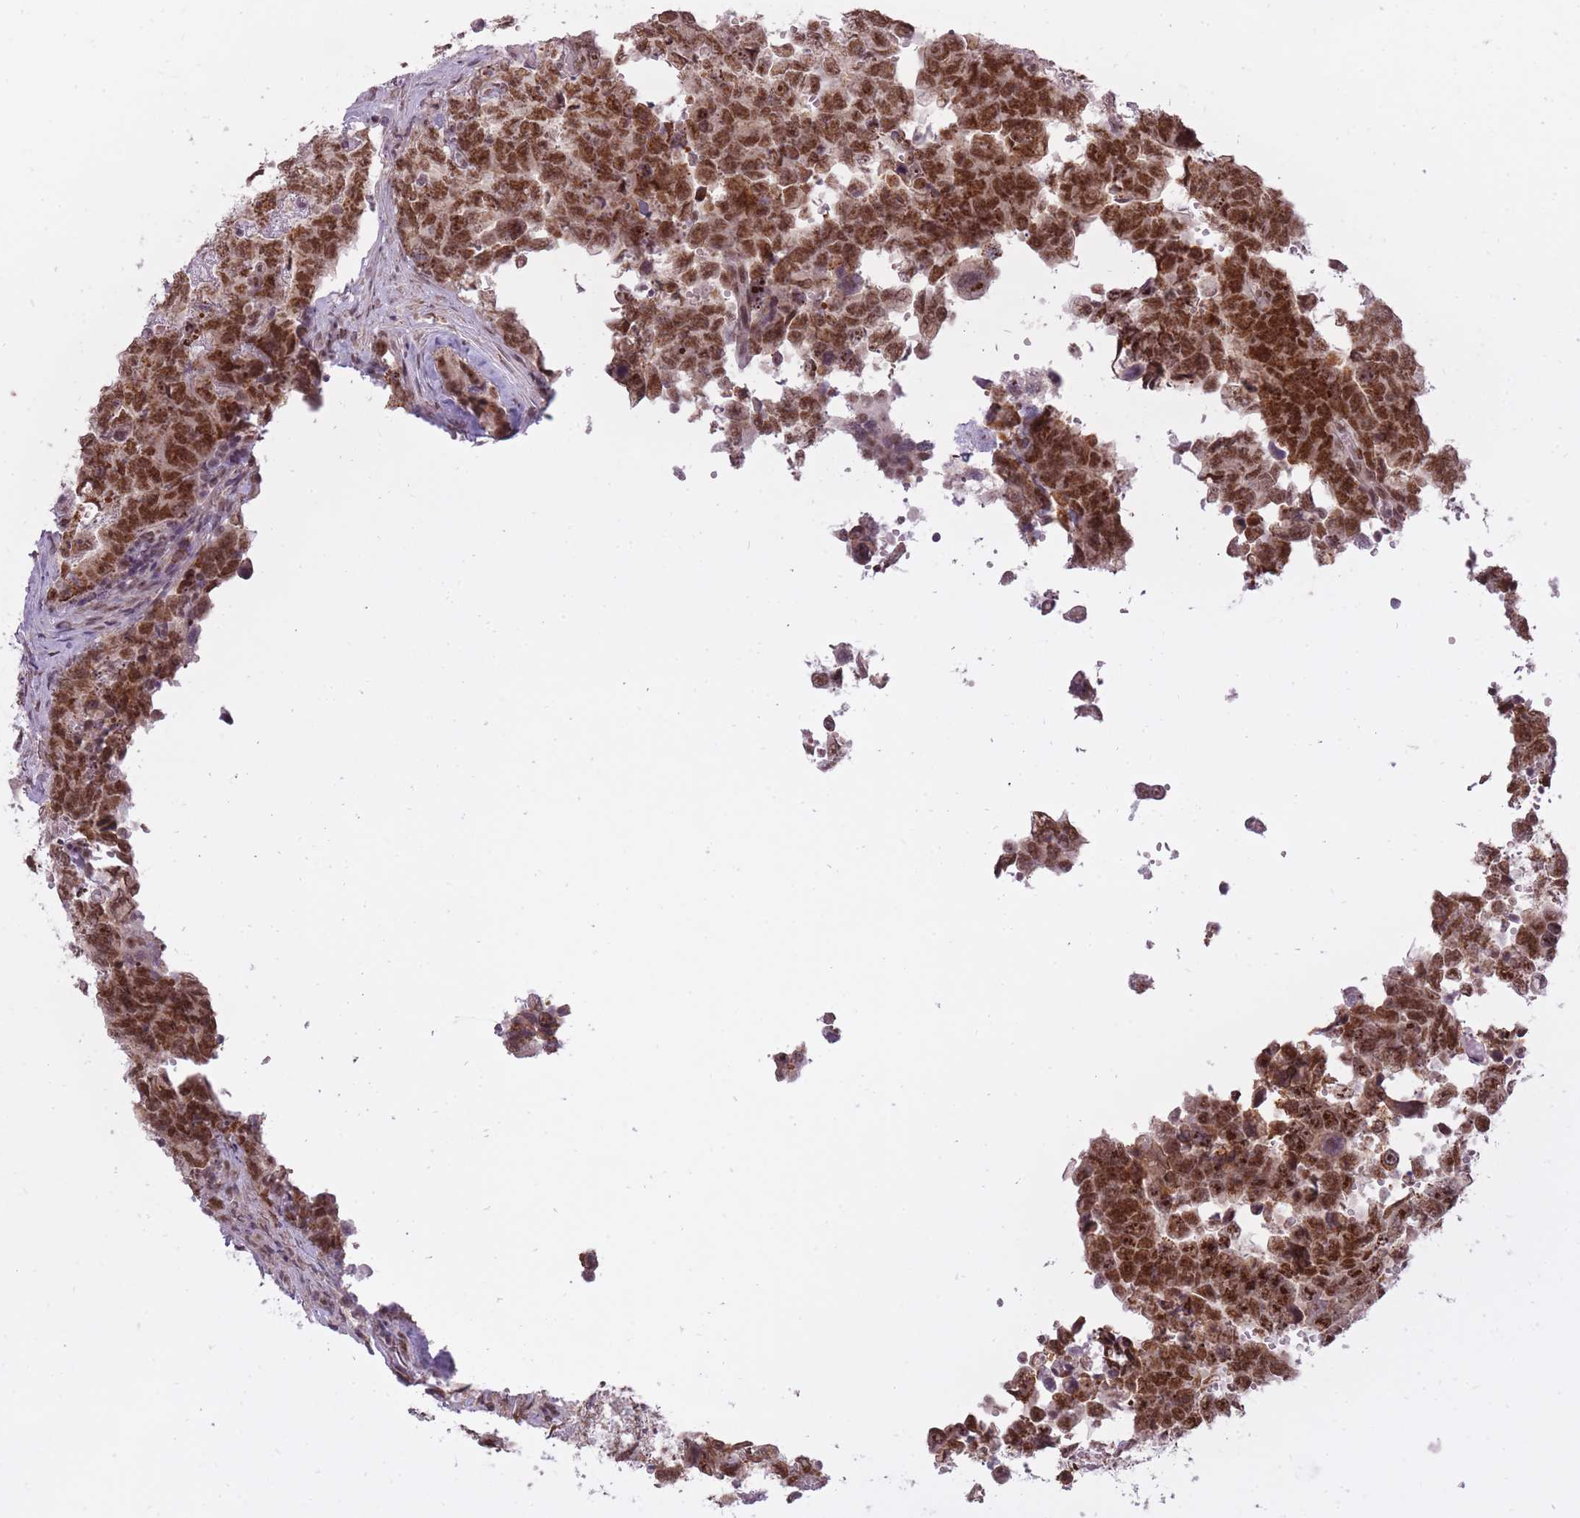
{"staining": {"intensity": "strong", "quantity": ">75%", "location": "cytoplasmic/membranous,nuclear"}, "tissue": "testis cancer", "cell_type": "Tumor cells", "image_type": "cancer", "snomed": [{"axis": "morphology", "description": "Normal tissue, NOS"}, {"axis": "morphology", "description": "Carcinoma, Embryonal, NOS"}, {"axis": "topography", "description": "Testis"}, {"axis": "topography", "description": "Epididymis"}], "caption": "The micrograph demonstrates a brown stain indicating the presence of a protein in the cytoplasmic/membranous and nuclear of tumor cells in testis embryonal carcinoma.", "gene": "TIGD1", "patient": {"sex": "male", "age": 25}}